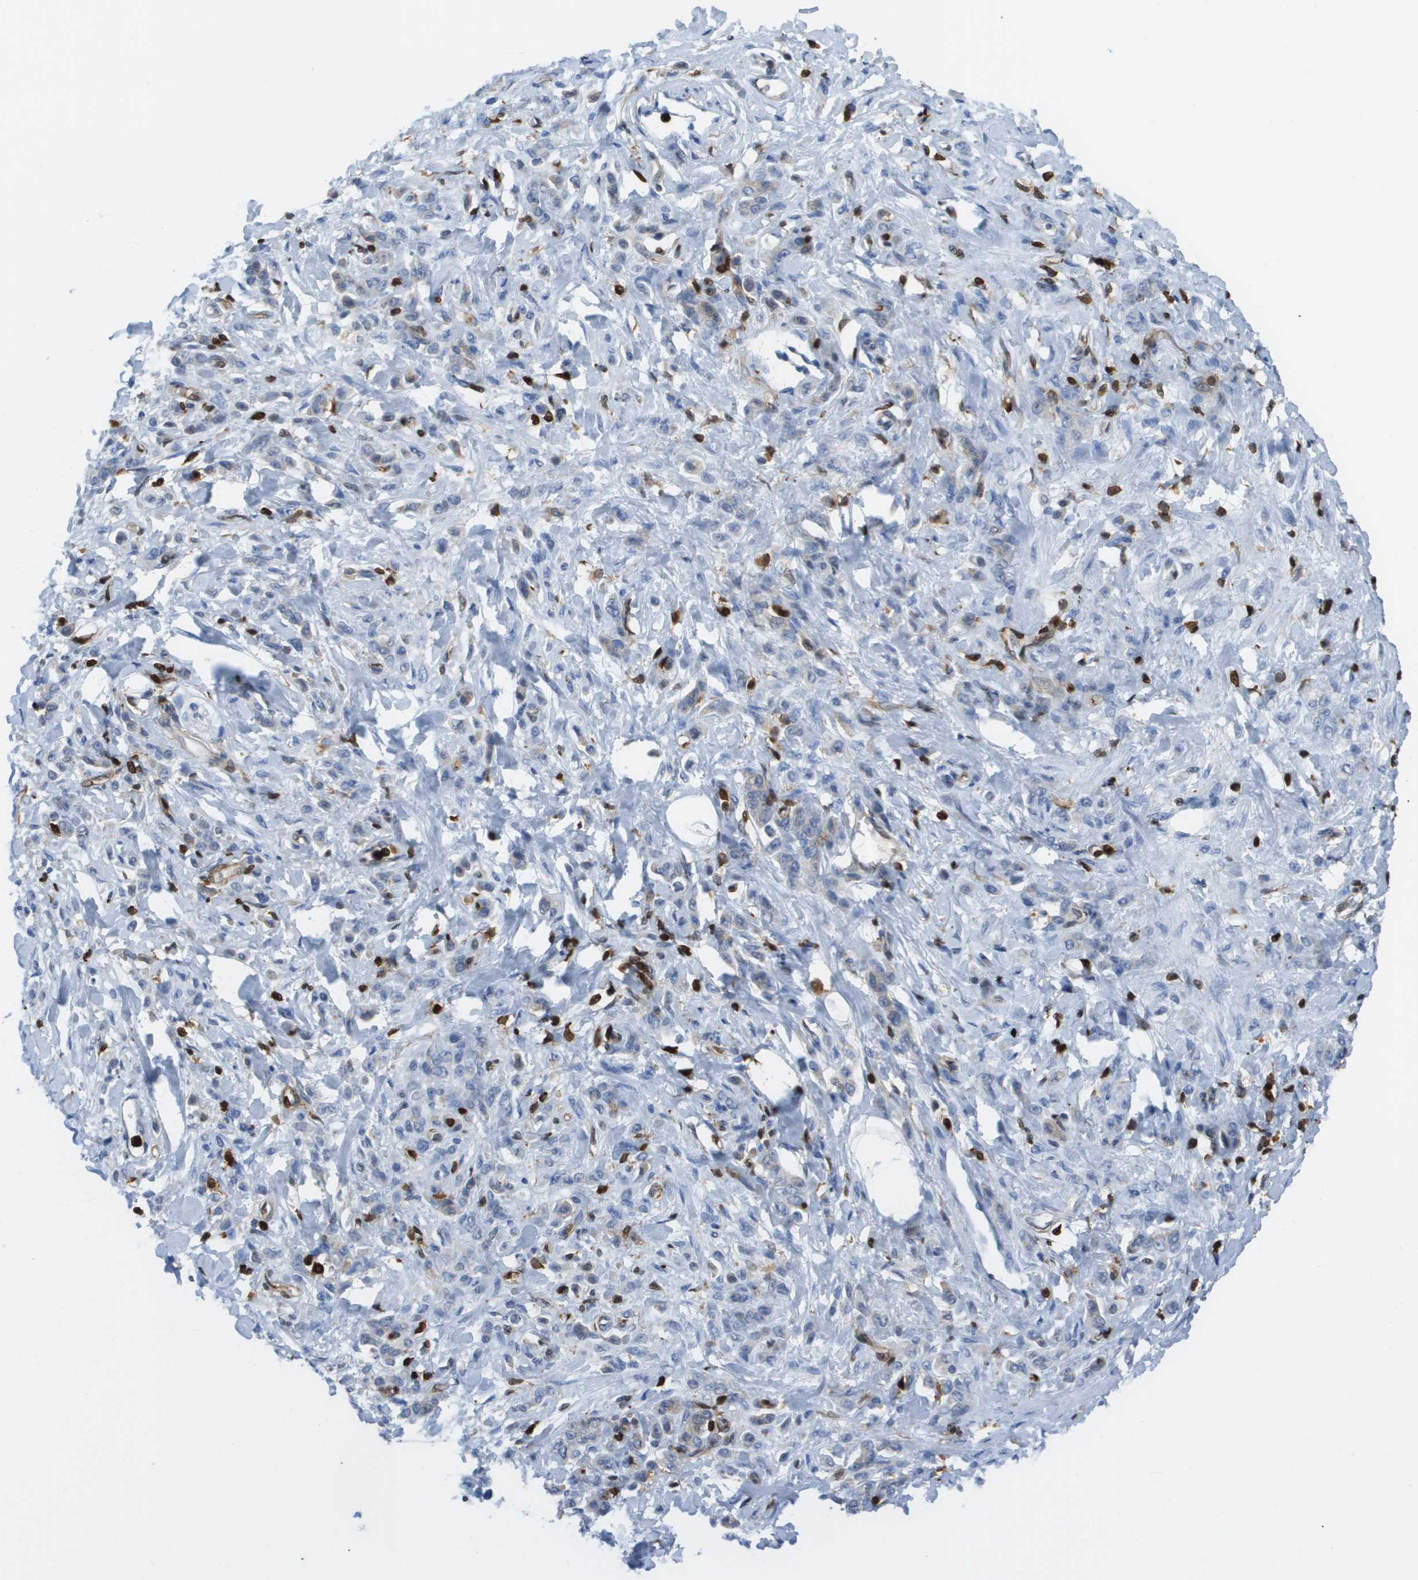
{"staining": {"intensity": "negative", "quantity": "none", "location": "none"}, "tissue": "stomach cancer", "cell_type": "Tumor cells", "image_type": "cancer", "snomed": [{"axis": "morphology", "description": "Normal tissue, NOS"}, {"axis": "morphology", "description": "Adenocarcinoma, NOS"}, {"axis": "topography", "description": "Stomach"}], "caption": "There is no significant positivity in tumor cells of stomach cancer. (DAB (3,3'-diaminobenzidine) IHC, high magnification).", "gene": "DOCK5", "patient": {"sex": "male", "age": 82}}